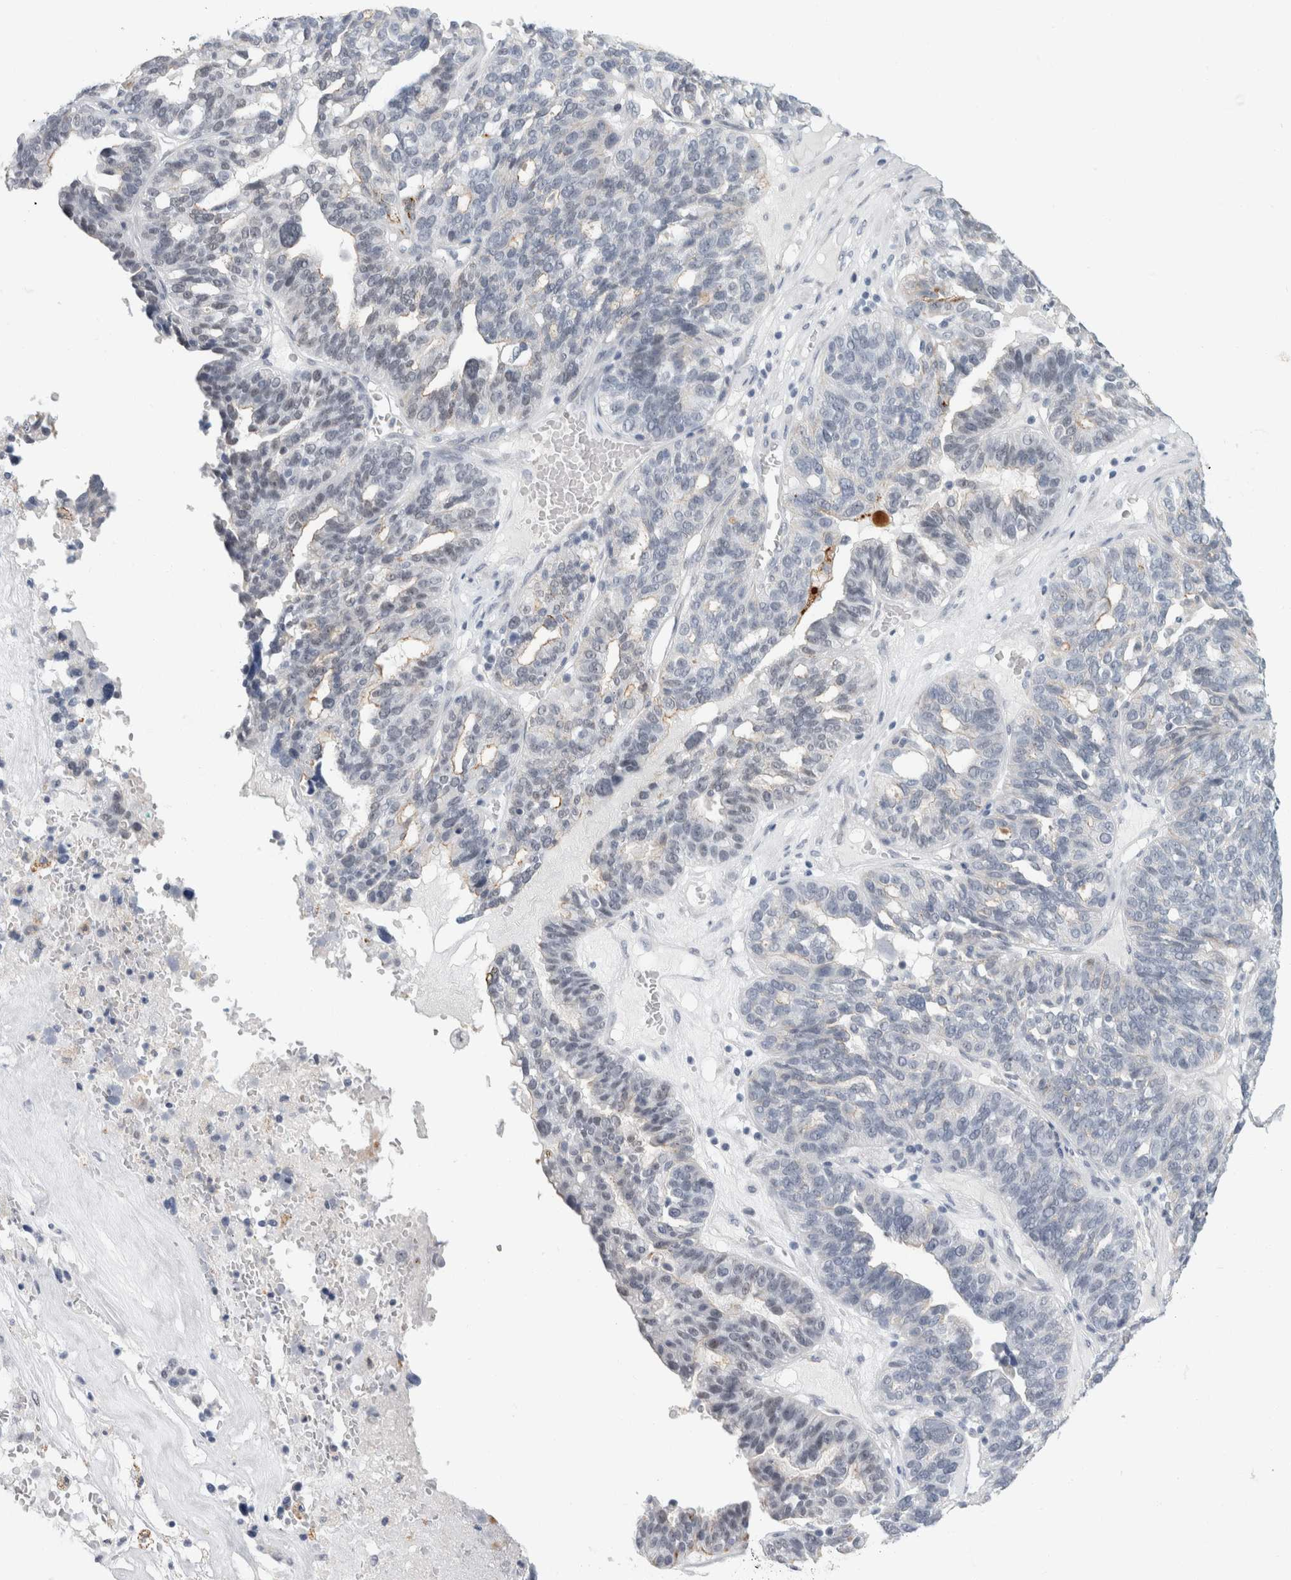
{"staining": {"intensity": "negative", "quantity": "none", "location": "none"}, "tissue": "ovarian cancer", "cell_type": "Tumor cells", "image_type": "cancer", "snomed": [{"axis": "morphology", "description": "Cystadenocarcinoma, serous, NOS"}, {"axis": "topography", "description": "Ovary"}], "caption": "Human serous cystadenocarcinoma (ovarian) stained for a protein using immunohistochemistry reveals no positivity in tumor cells.", "gene": "NIPA1", "patient": {"sex": "female", "age": 59}}